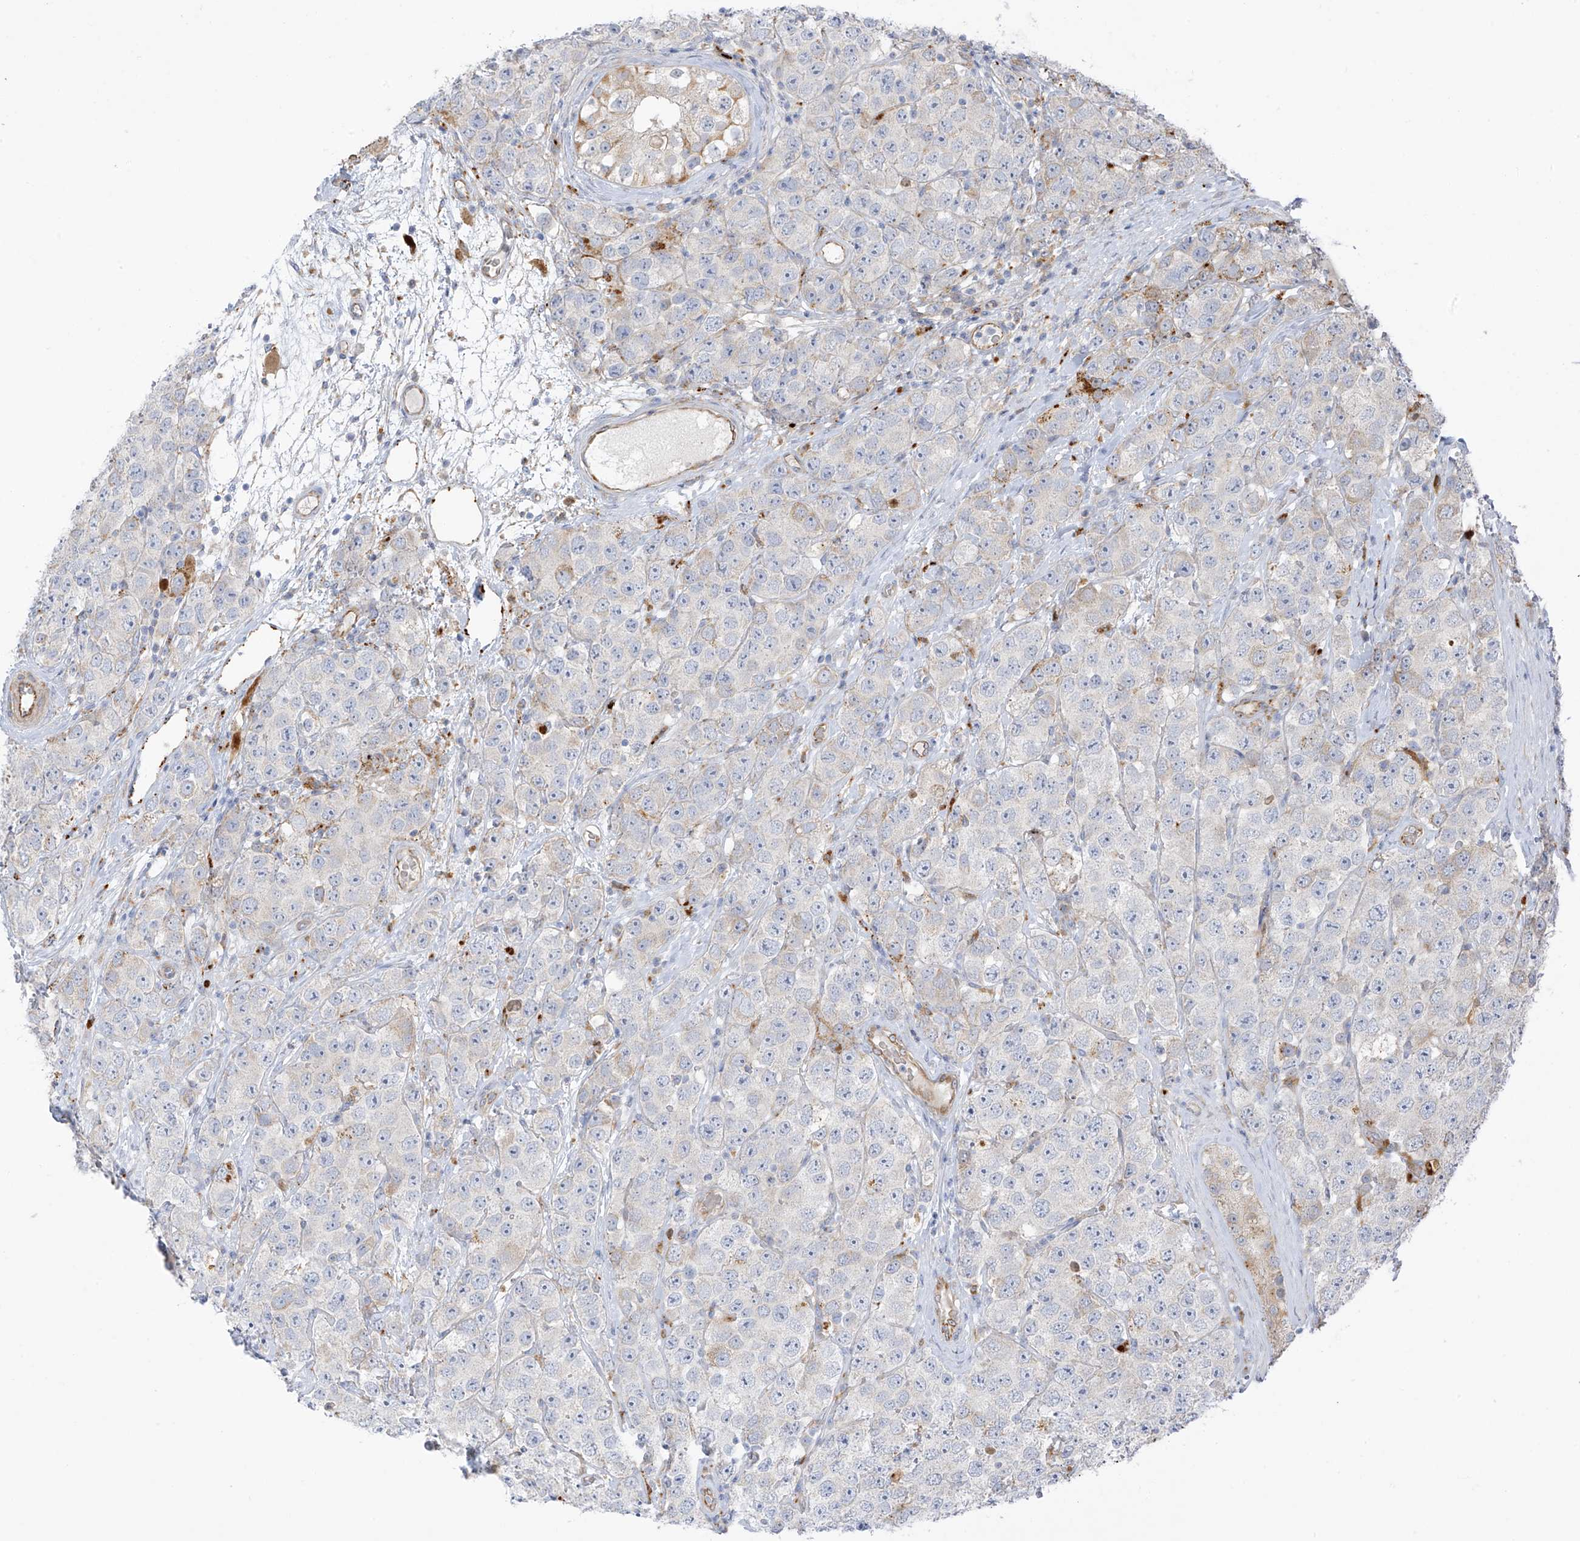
{"staining": {"intensity": "negative", "quantity": "none", "location": "none"}, "tissue": "testis cancer", "cell_type": "Tumor cells", "image_type": "cancer", "snomed": [{"axis": "morphology", "description": "Seminoma, NOS"}, {"axis": "topography", "description": "Testis"}], "caption": "Immunohistochemistry of human testis cancer (seminoma) demonstrates no positivity in tumor cells.", "gene": "TAL2", "patient": {"sex": "male", "age": 28}}